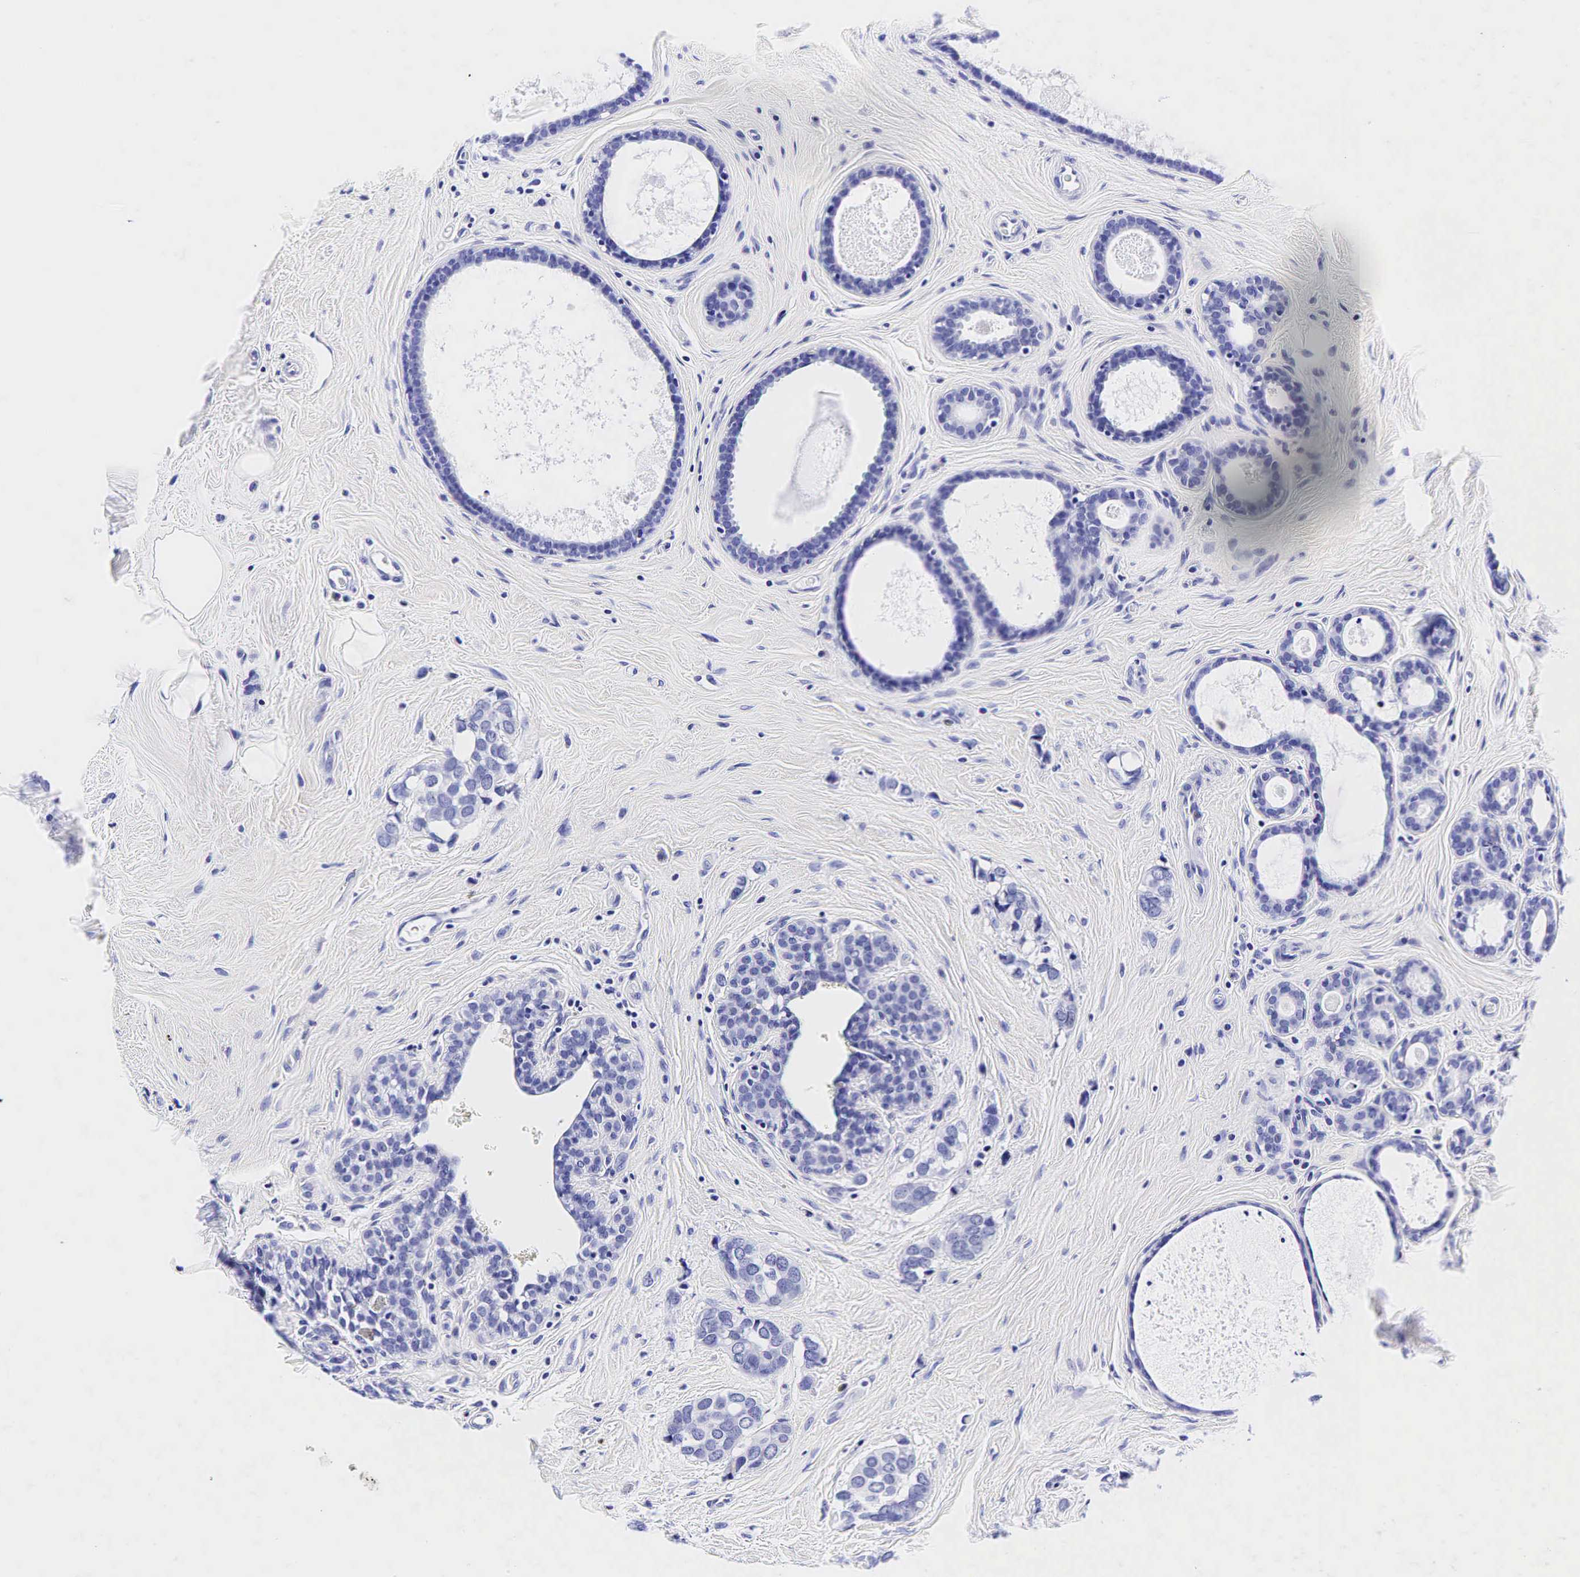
{"staining": {"intensity": "negative", "quantity": "none", "location": "none"}, "tissue": "breast cancer", "cell_type": "Tumor cells", "image_type": "cancer", "snomed": [{"axis": "morphology", "description": "Duct carcinoma"}, {"axis": "topography", "description": "Breast"}], "caption": "This is an immunohistochemistry (IHC) histopathology image of human breast cancer (invasive ductal carcinoma). There is no staining in tumor cells.", "gene": "GCG", "patient": {"sex": "female", "age": 72}}